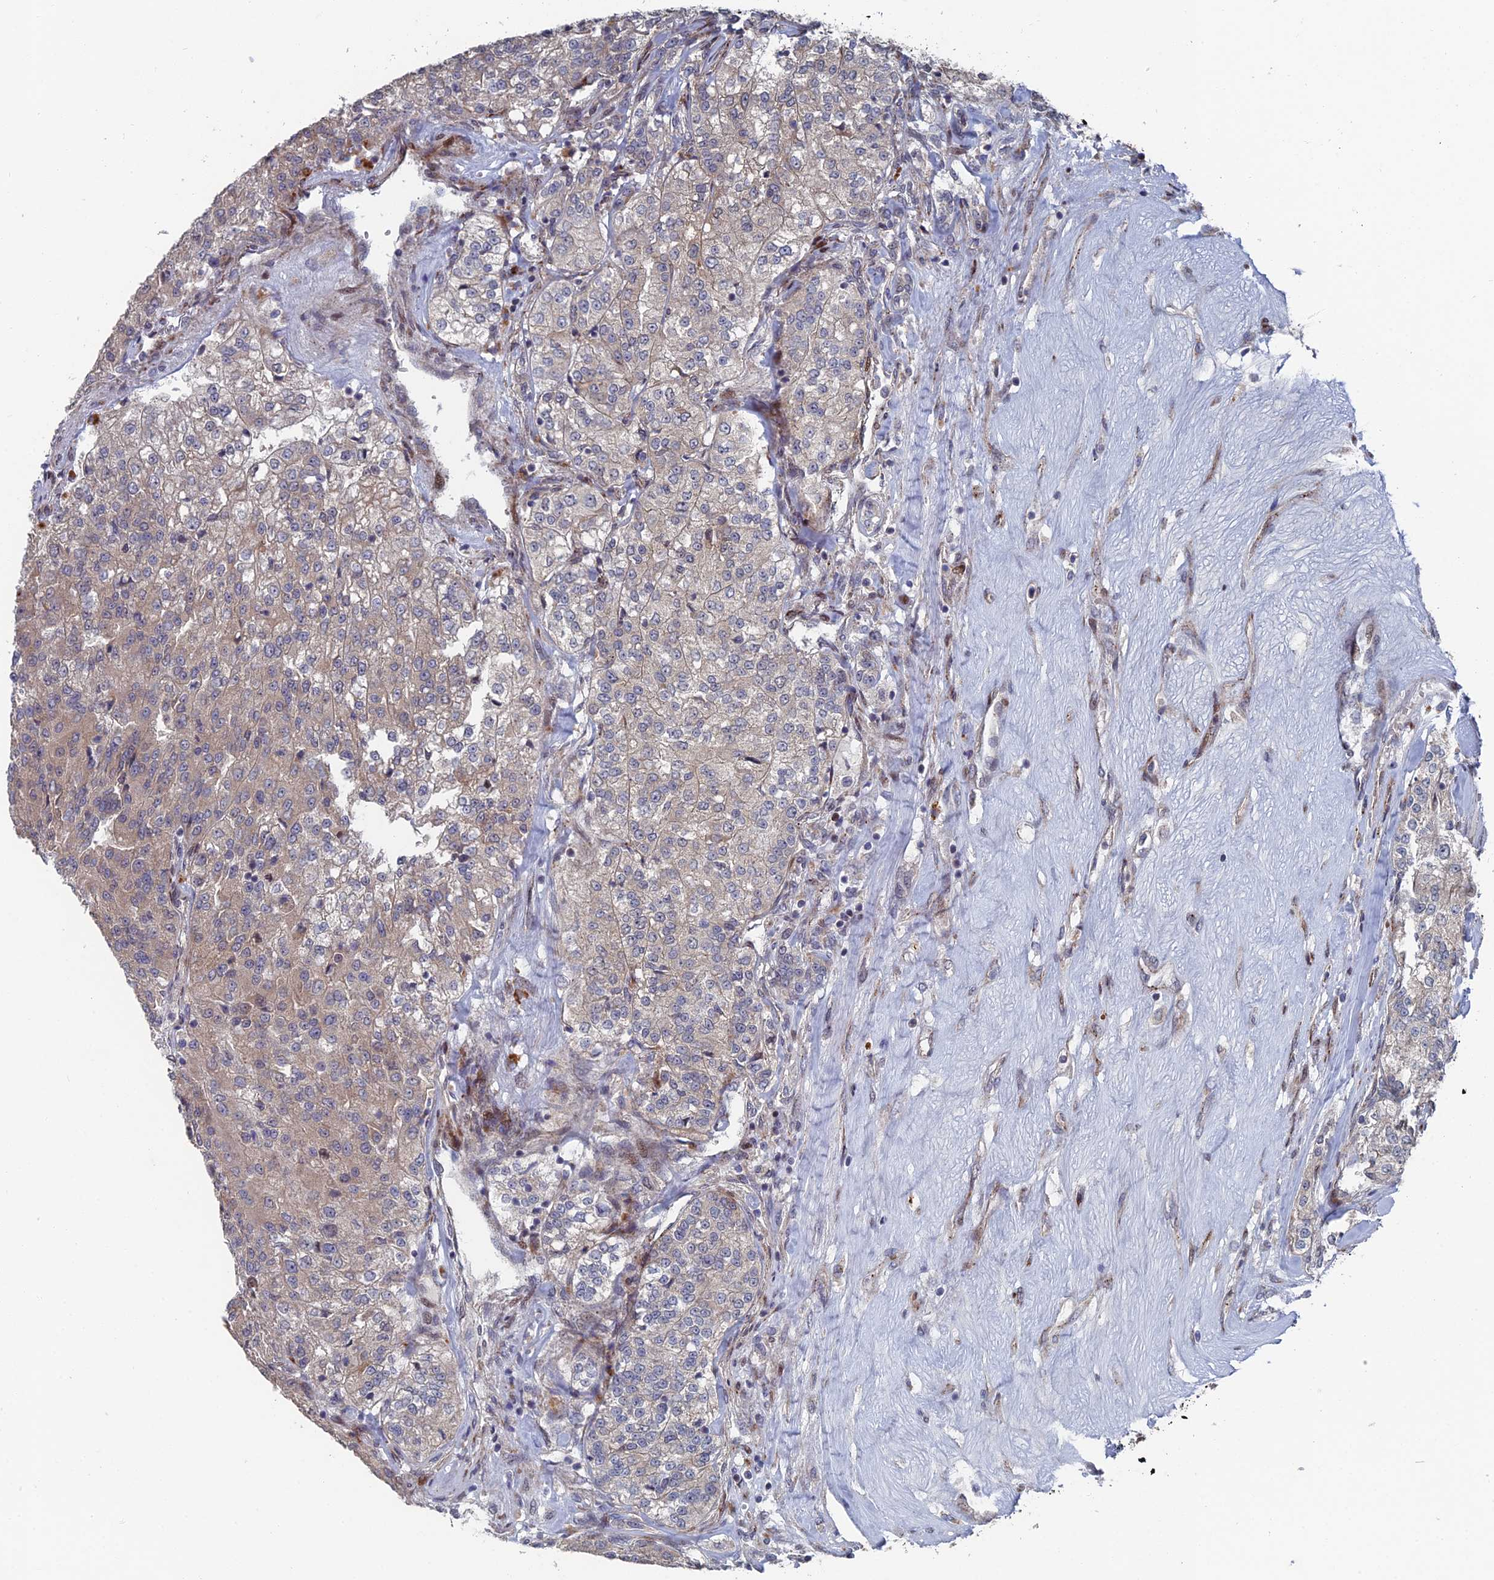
{"staining": {"intensity": "weak", "quantity": "<25%", "location": "cytoplasmic/membranous"}, "tissue": "renal cancer", "cell_type": "Tumor cells", "image_type": "cancer", "snomed": [{"axis": "morphology", "description": "Adenocarcinoma, NOS"}, {"axis": "topography", "description": "Kidney"}], "caption": "The IHC photomicrograph has no significant staining in tumor cells of adenocarcinoma (renal) tissue. (Stains: DAB (3,3'-diaminobenzidine) immunohistochemistry (IHC) with hematoxylin counter stain, Microscopy: brightfield microscopy at high magnification).", "gene": "GTF2IRD1", "patient": {"sex": "female", "age": 63}}